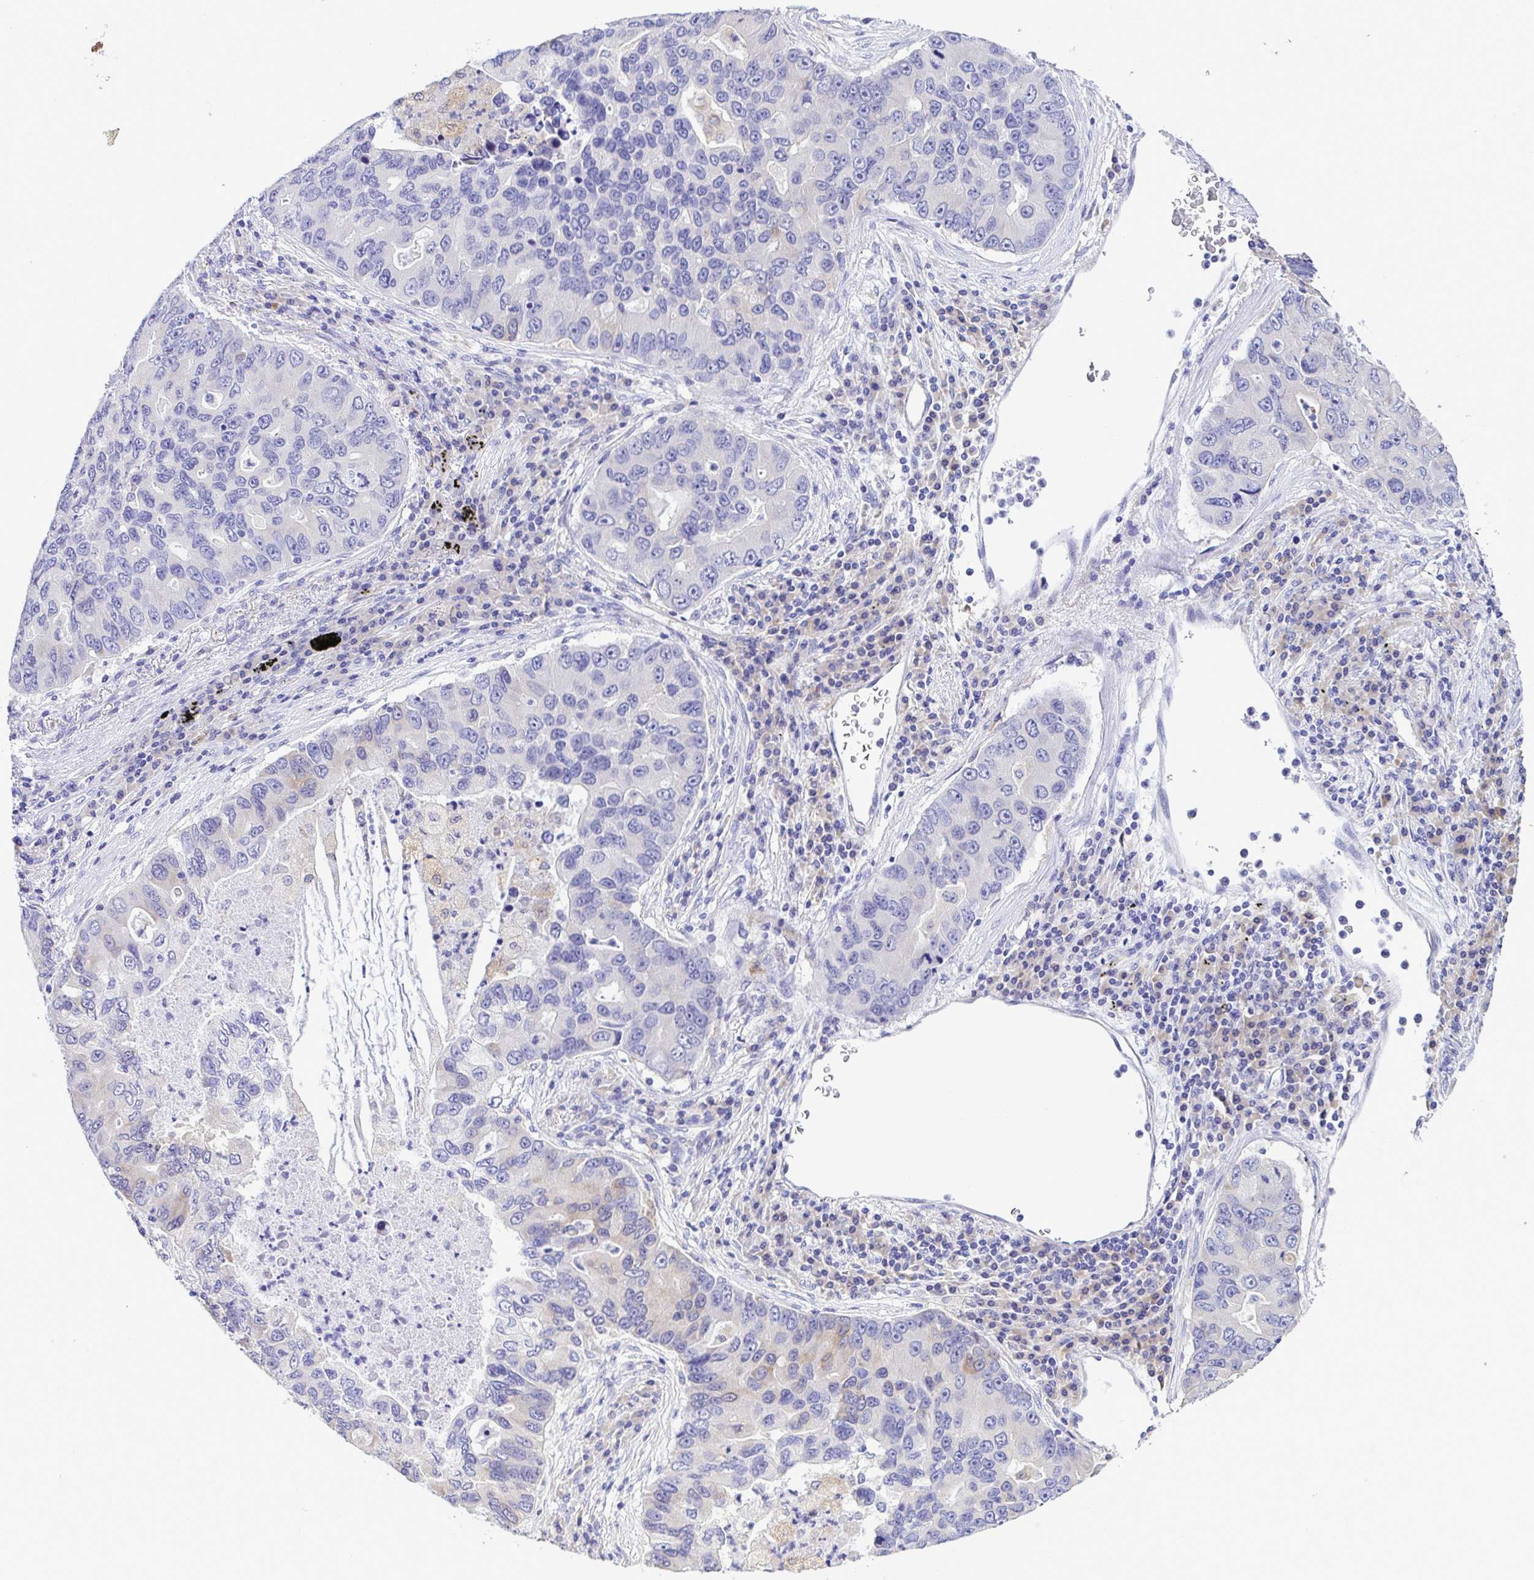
{"staining": {"intensity": "weak", "quantity": "<25%", "location": "cytoplasmic/membranous"}, "tissue": "lung cancer", "cell_type": "Tumor cells", "image_type": "cancer", "snomed": [{"axis": "morphology", "description": "Adenocarcinoma, NOS"}, {"axis": "morphology", "description": "Adenocarcinoma, metastatic, NOS"}, {"axis": "topography", "description": "Lymph node"}, {"axis": "topography", "description": "Lung"}], "caption": "An image of human lung cancer is negative for staining in tumor cells. (DAB IHC visualized using brightfield microscopy, high magnification).", "gene": "BACE2", "patient": {"sex": "female", "age": 54}}